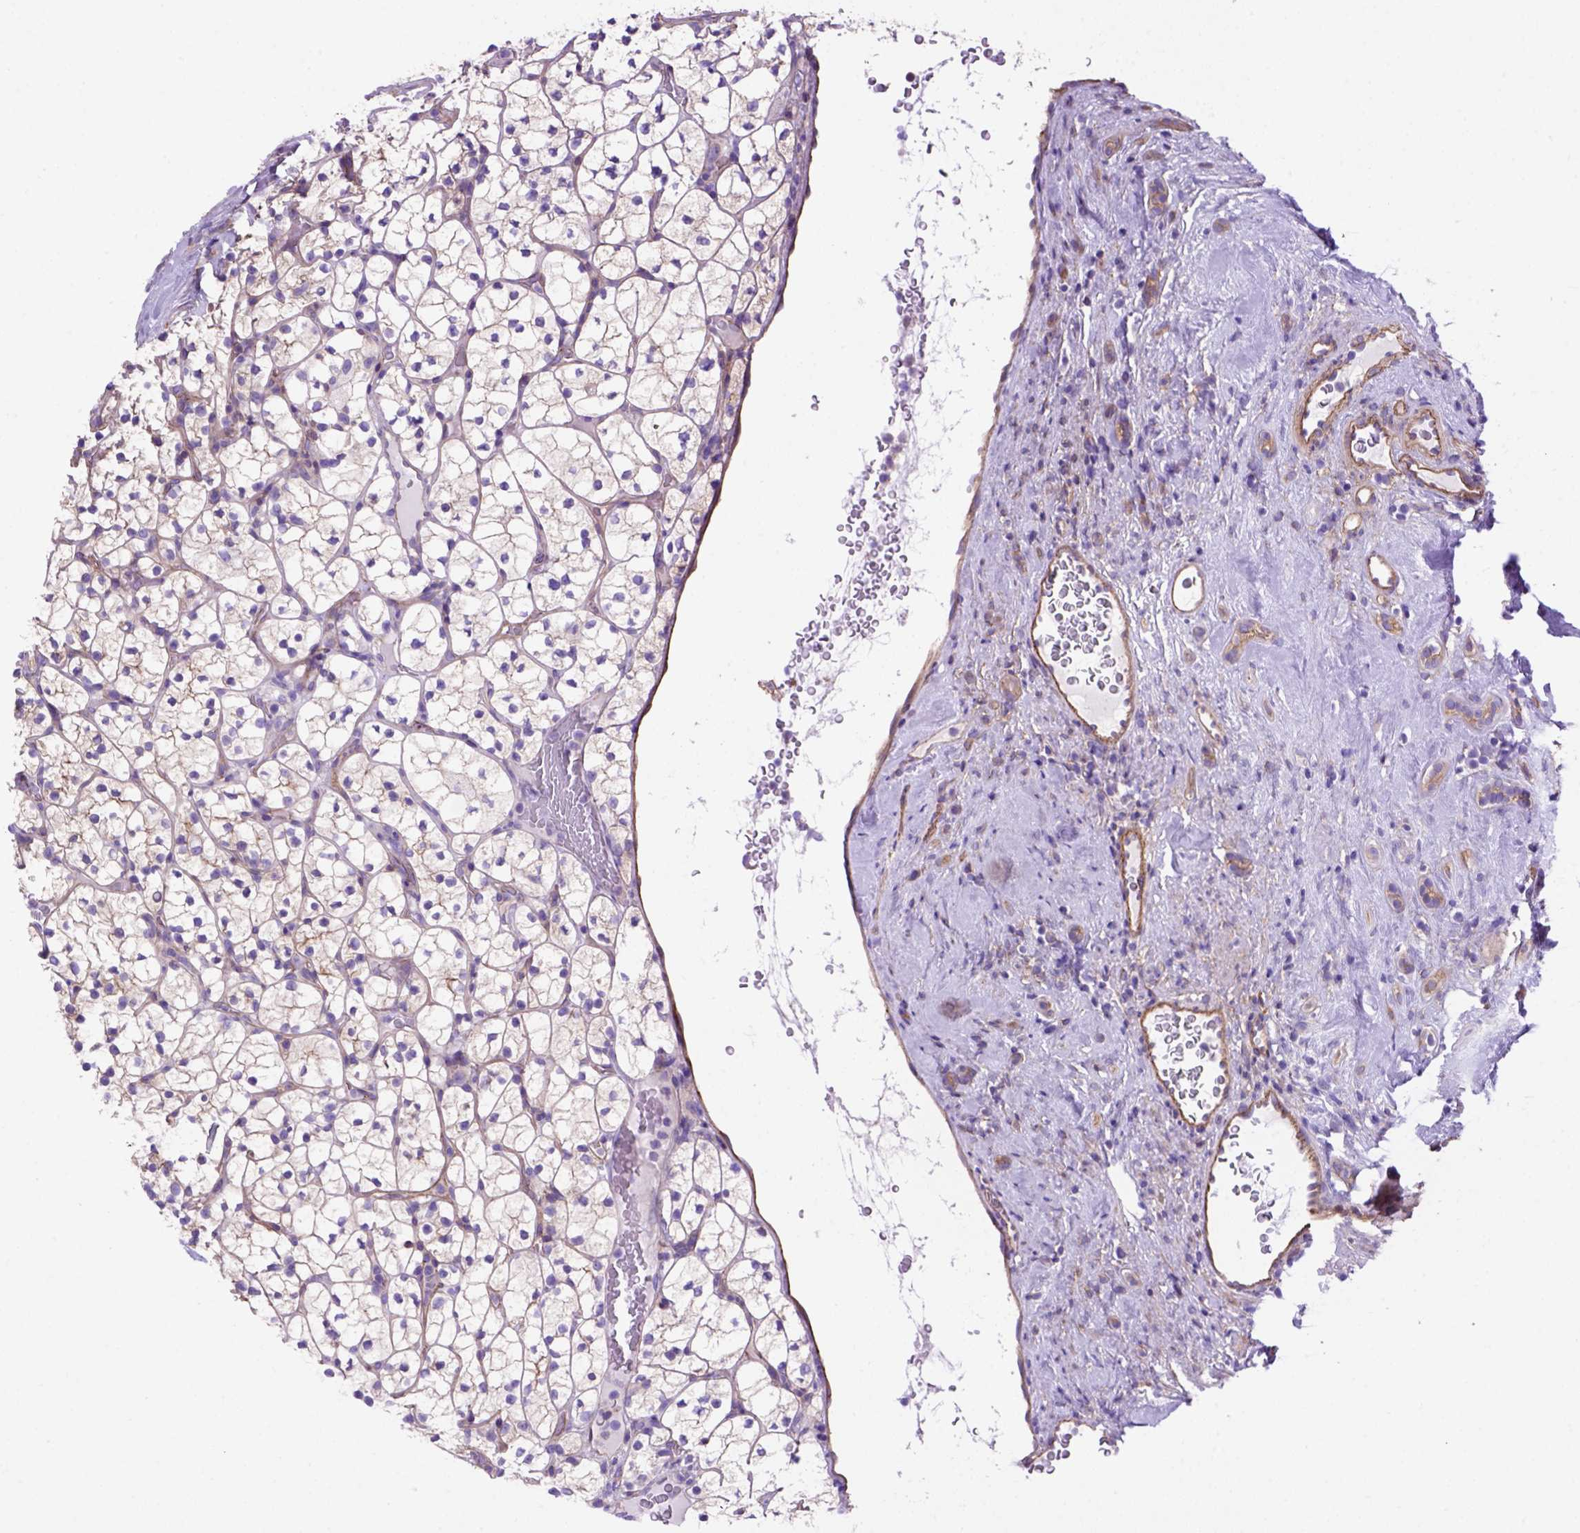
{"staining": {"intensity": "weak", "quantity": ">75%", "location": "cytoplasmic/membranous"}, "tissue": "renal cancer", "cell_type": "Tumor cells", "image_type": "cancer", "snomed": [{"axis": "morphology", "description": "Adenocarcinoma, NOS"}, {"axis": "topography", "description": "Kidney"}], "caption": "This image shows renal adenocarcinoma stained with immunohistochemistry to label a protein in brown. The cytoplasmic/membranous of tumor cells show weak positivity for the protein. Nuclei are counter-stained blue.", "gene": "PEX12", "patient": {"sex": "female", "age": 89}}